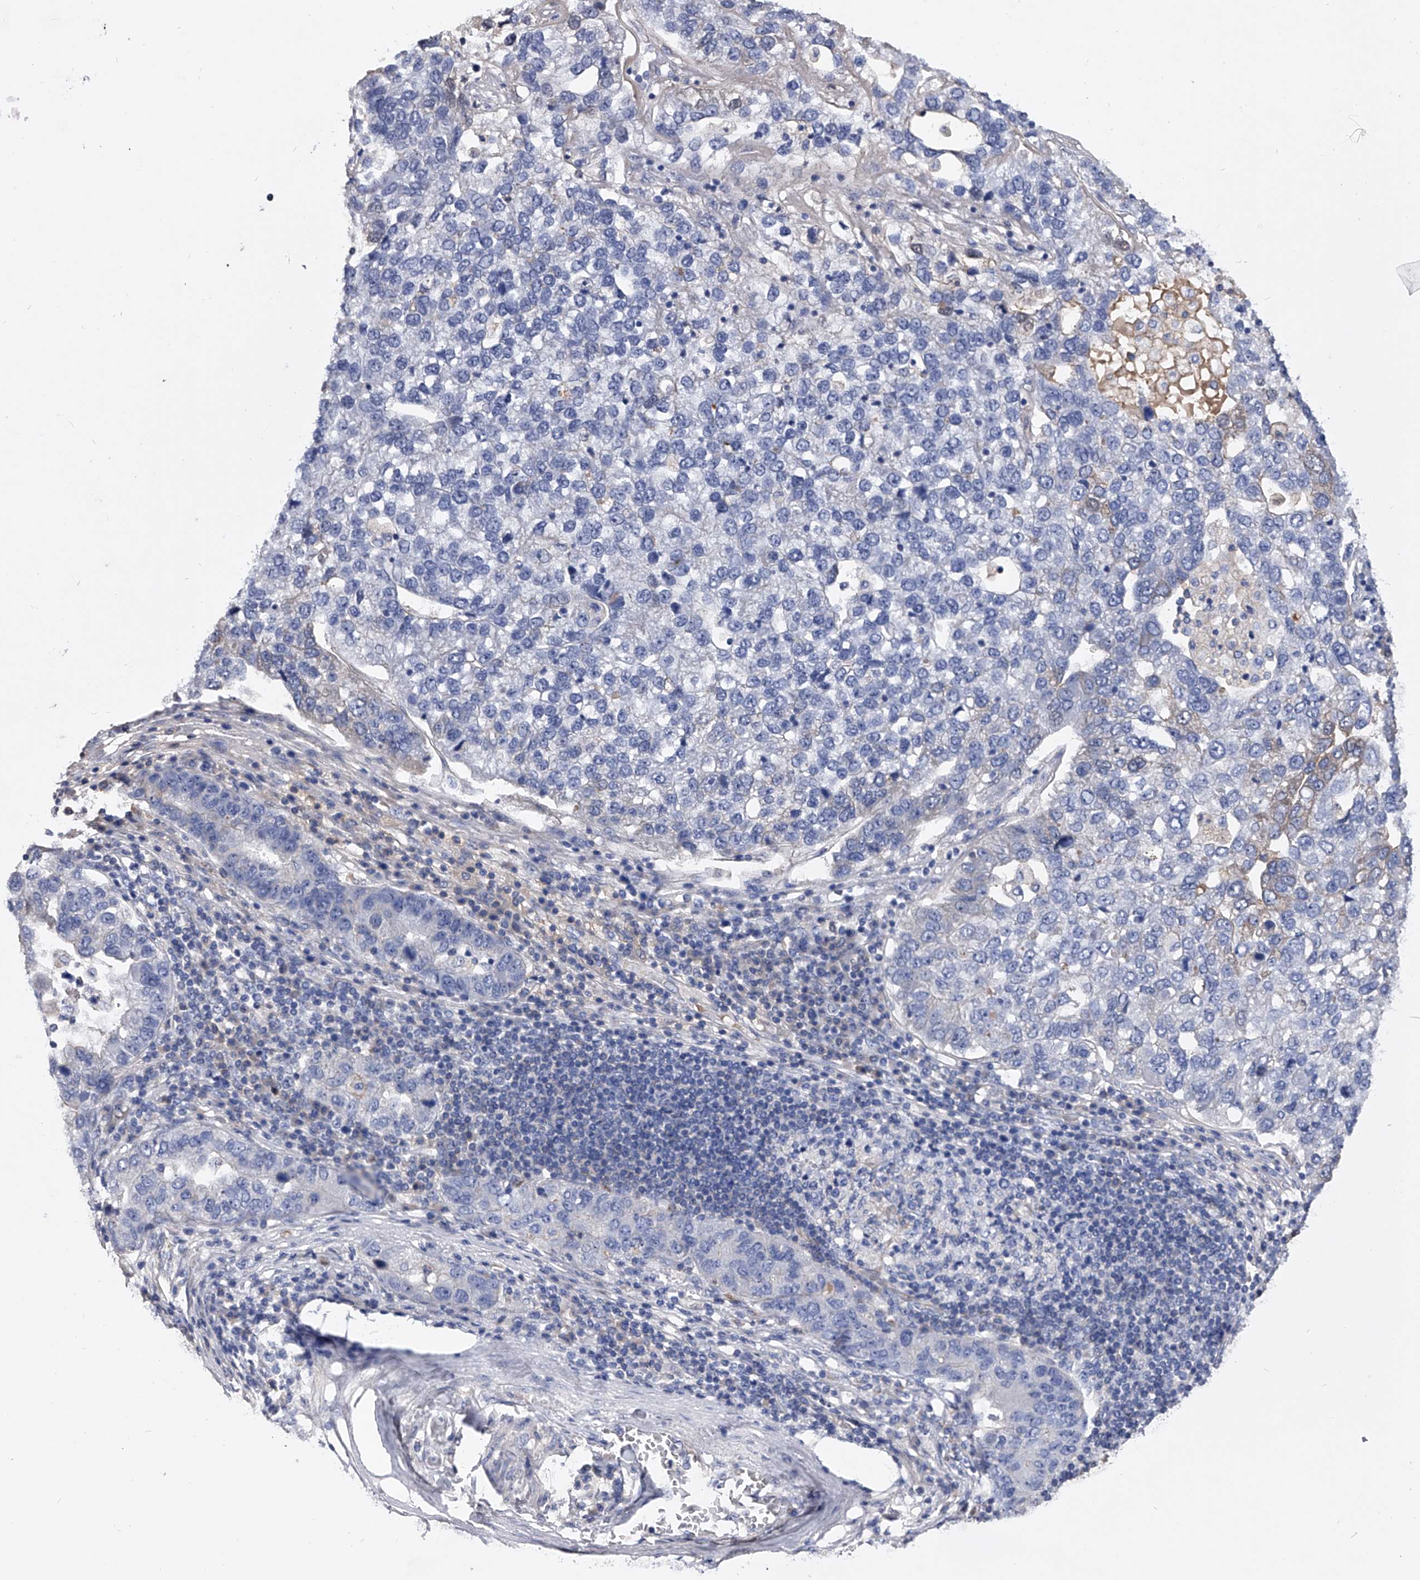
{"staining": {"intensity": "negative", "quantity": "none", "location": "none"}, "tissue": "pancreatic cancer", "cell_type": "Tumor cells", "image_type": "cancer", "snomed": [{"axis": "morphology", "description": "Adenocarcinoma, NOS"}, {"axis": "topography", "description": "Pancreas"}], "caption": "This is an IHC image of pancreatic cancer. There is no expression in tumor cells.", "gene": "EFCAB7", "patient": {"sex": "female", "age": 61}}